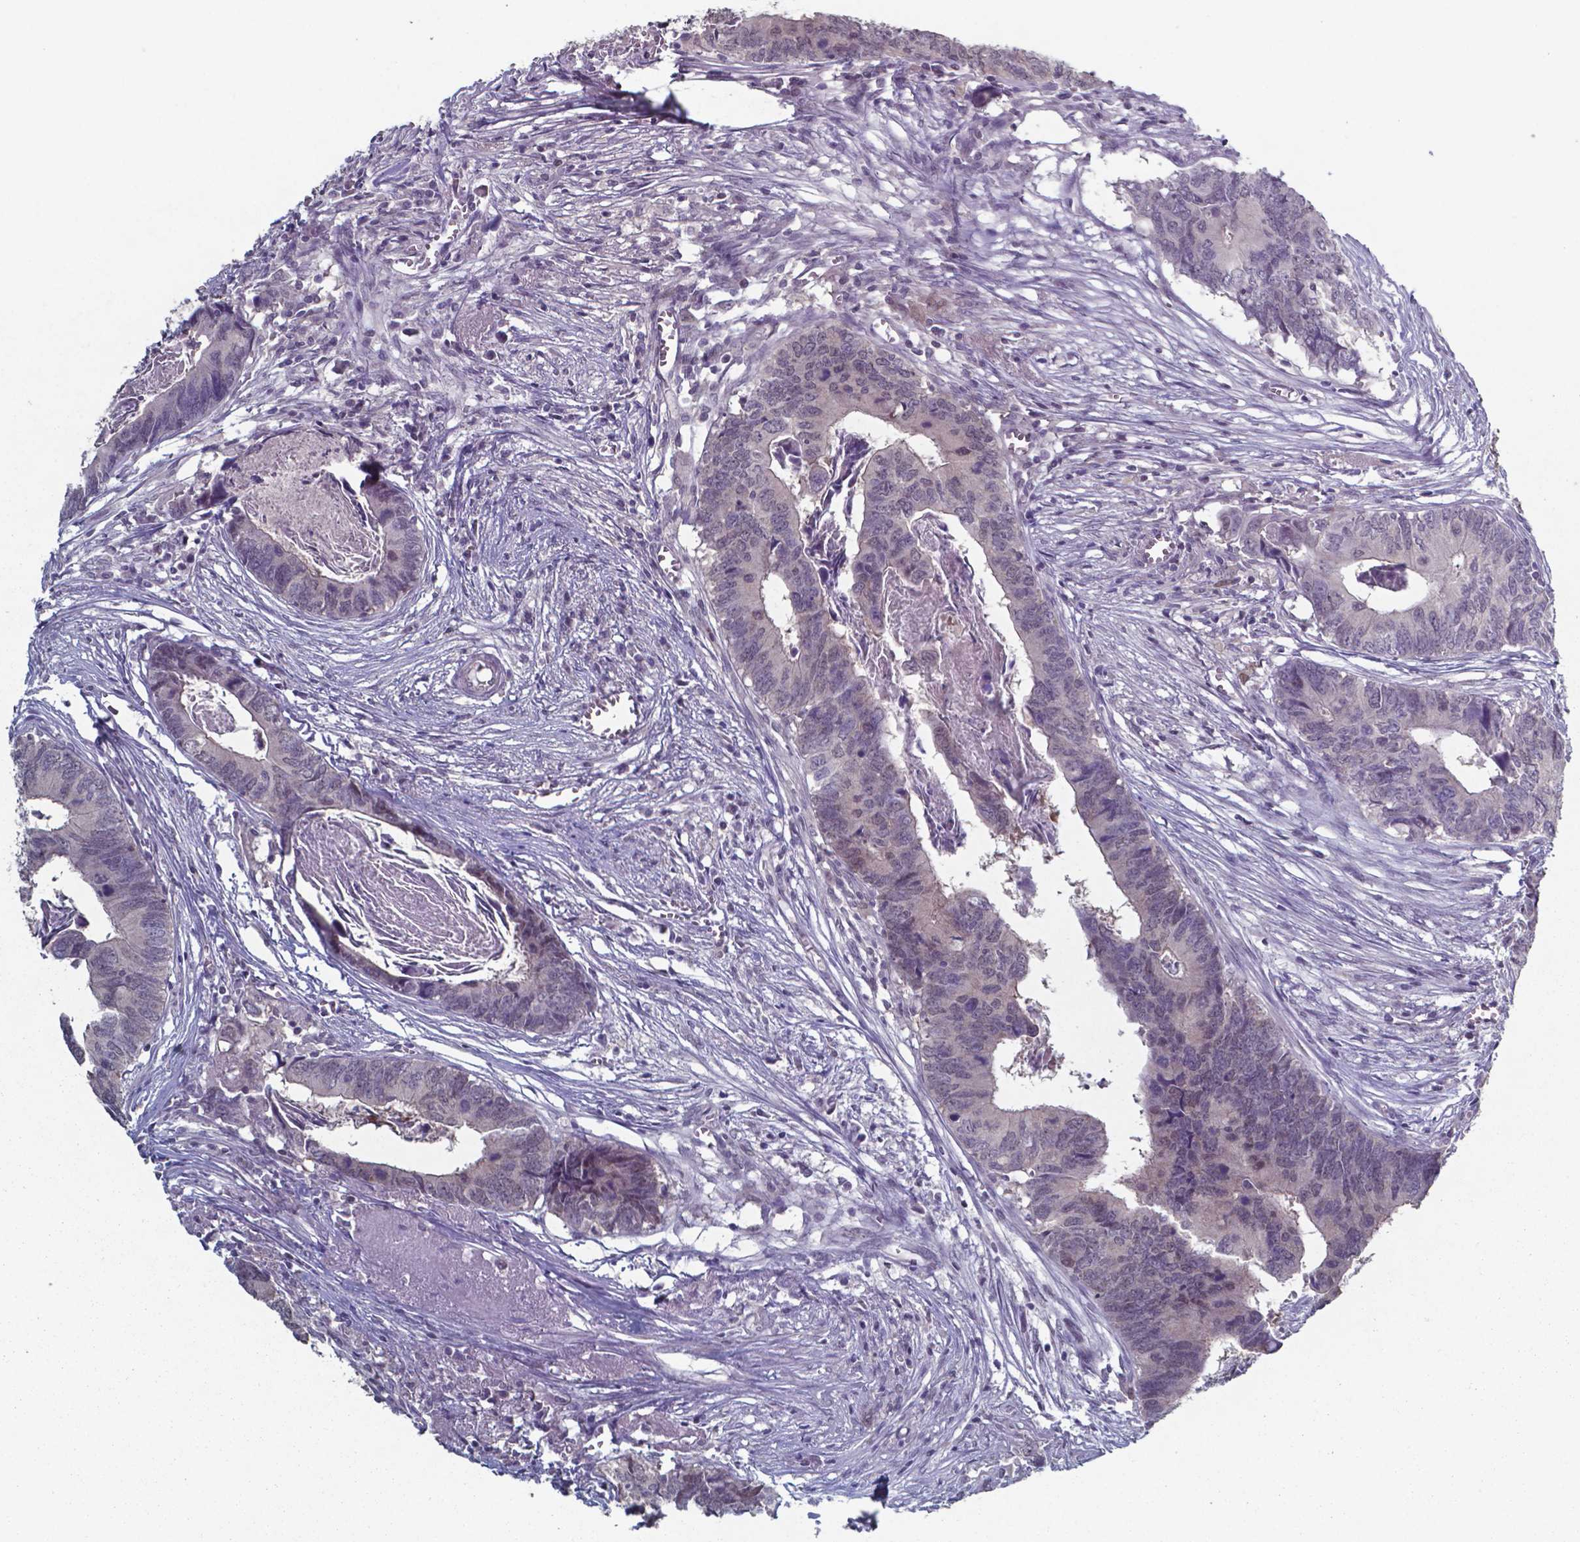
{"staining": {"intensity": "negative", "quantity": "none", "location": "none"}, "tissue": "colorectal cancer", "cell_type": "Tumor cells", "image_type": "cancer", "snomed": [{"axis": "morphology", "description": "Adenocarcinoma, NOS"}, {"axis": "topography", "description": "Colon"}], "caption": "Tumor cells show no significant expression in colorectal cancer (adenocarcinoma).", "gene": "TDP2", "patient": {"sex": "female", "age": 82}}